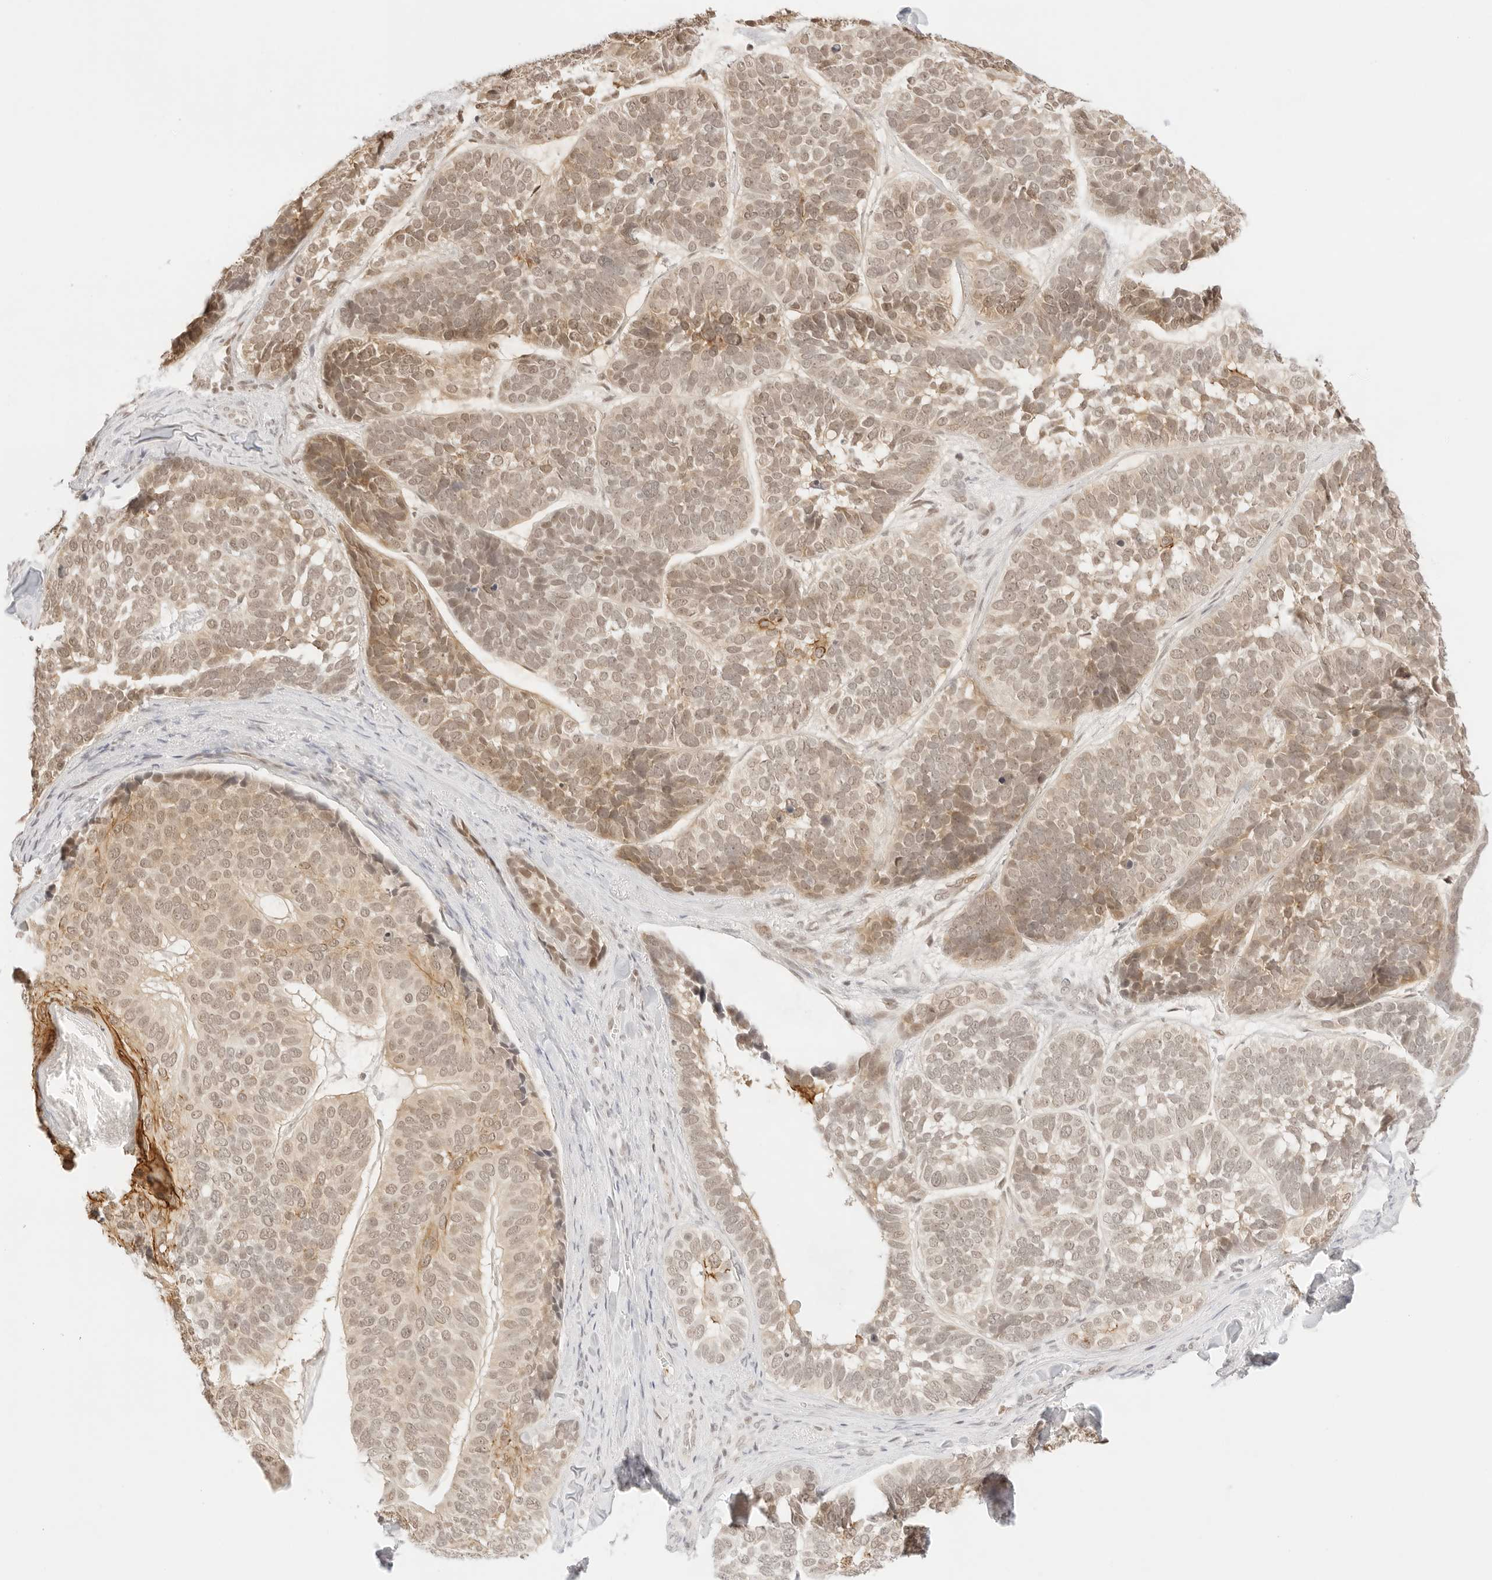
{"staining": {"intensity": "moderate", "quantity": "25%-75%", "location": "cytoplasmic/membranous,nuclear"}, "tissue": "skin cancer", "cell_type": "Tumor cells", "image_type": "cancer", "snomed": [{"axis": "morphology", "description": "Basal cell carcinoma"}, {"axis": "topography", "description": "Skin"}], "caption": "This photomicrograph exhibits skin basal cell carcinoma stained with immunohistochemistry to label a protein in brown. The cytoplasmic/membranous and nuclear of tumor cells show moderate positivity for the protein. Nuclei are counter-stained blue.", "gene": "GNAS", "patient": {"sex": "male", "age": 62}}